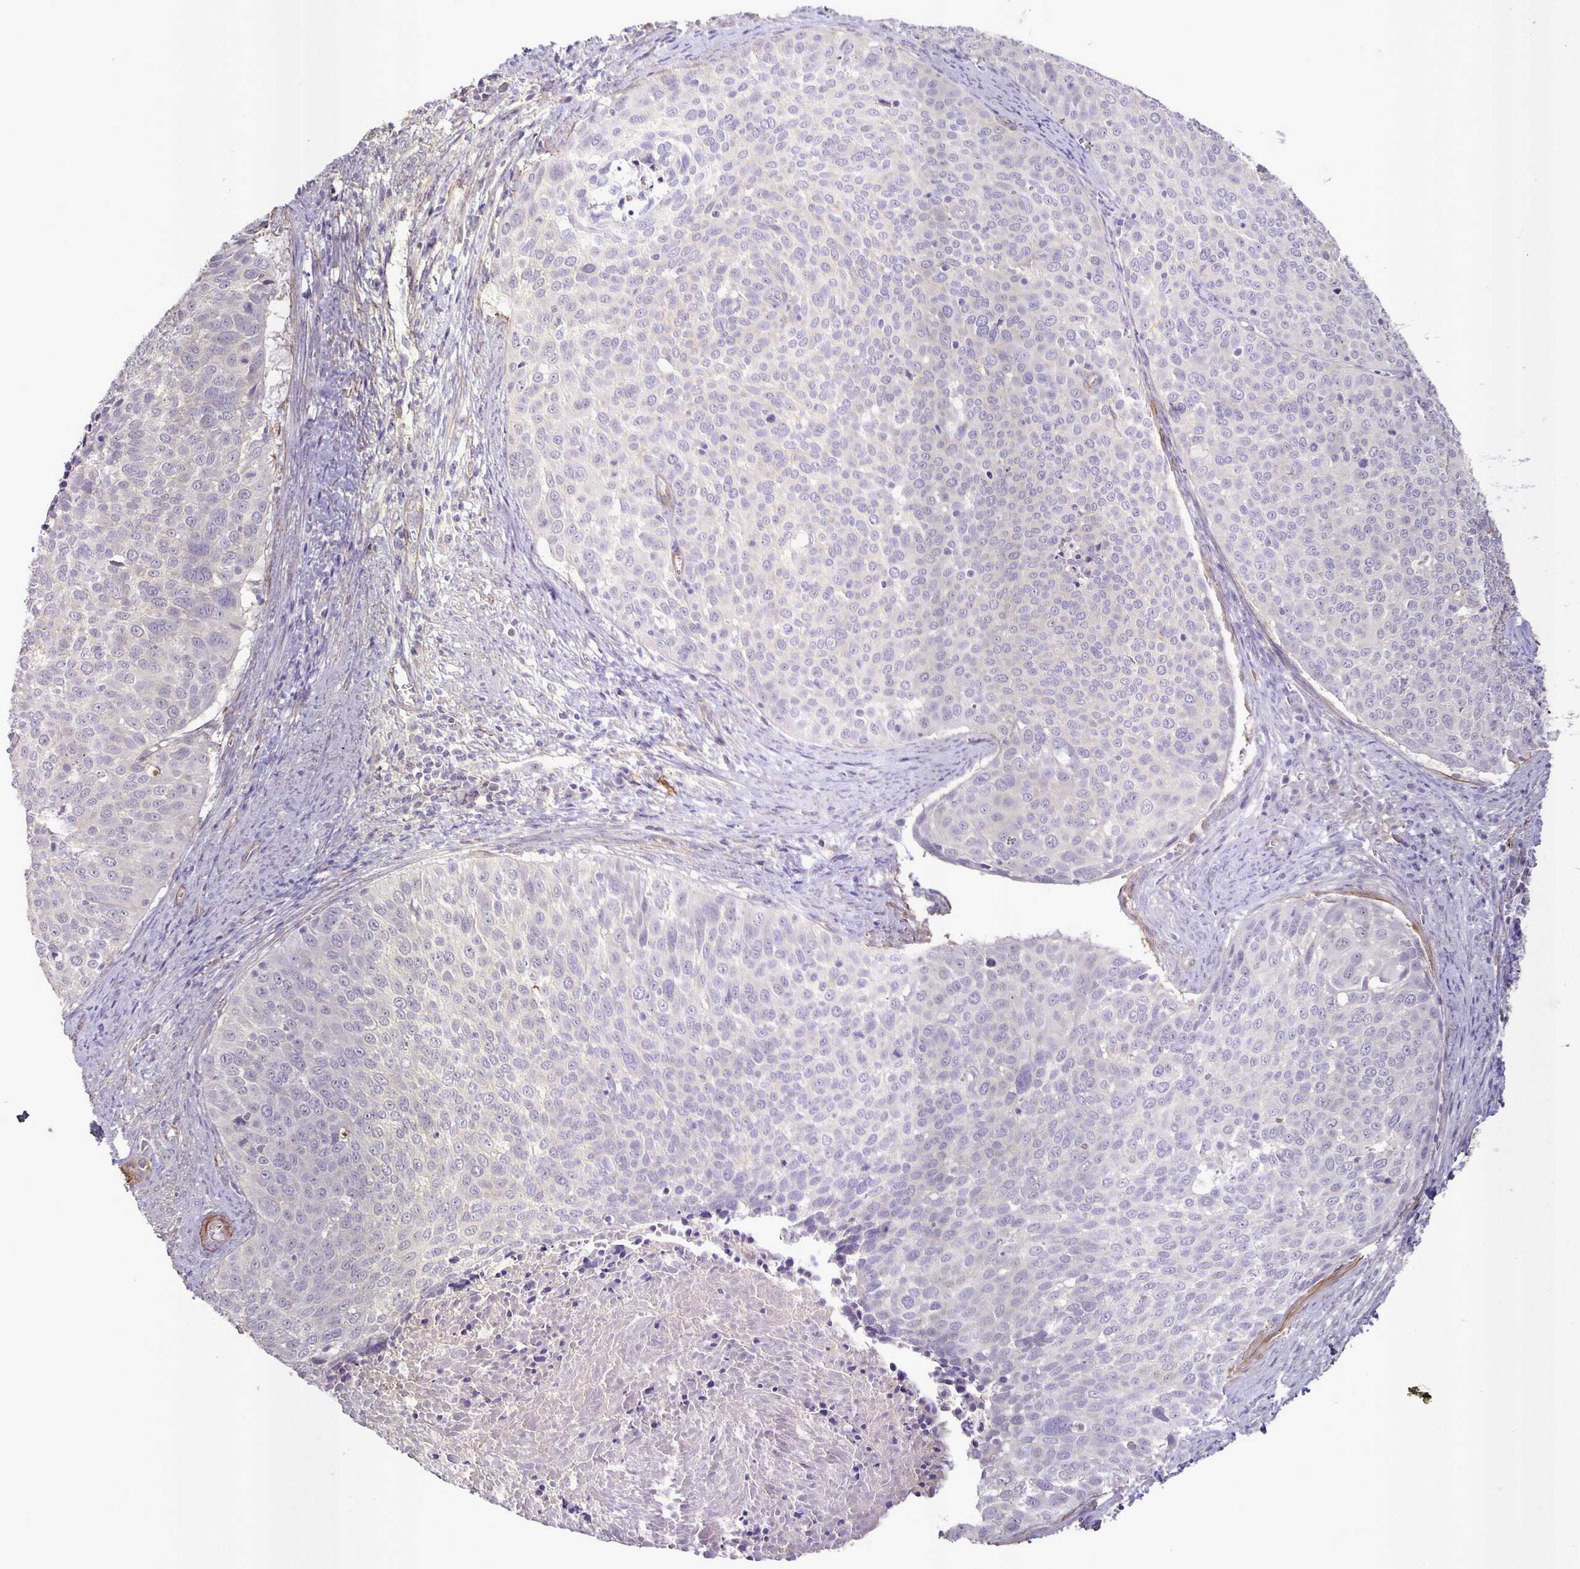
{"staining": {"intensity": "negative", "quantity": "none", "location": "none"}, "tissue": "cervical cancer", "cell_type": "Tumor cells", "image_type": "cancer", "snomed": [{"axis": "morphology", "description": "Squamous cell carcinoma, NOS"}, {"axis": "topography", "description": "Cervix"}], "caption": "This is an IHC micrograph of human cervical cancer. There is no expression in tumor cells.", "gene": "SRCIN1", "patient": {"sex": "female", "age": 39}}